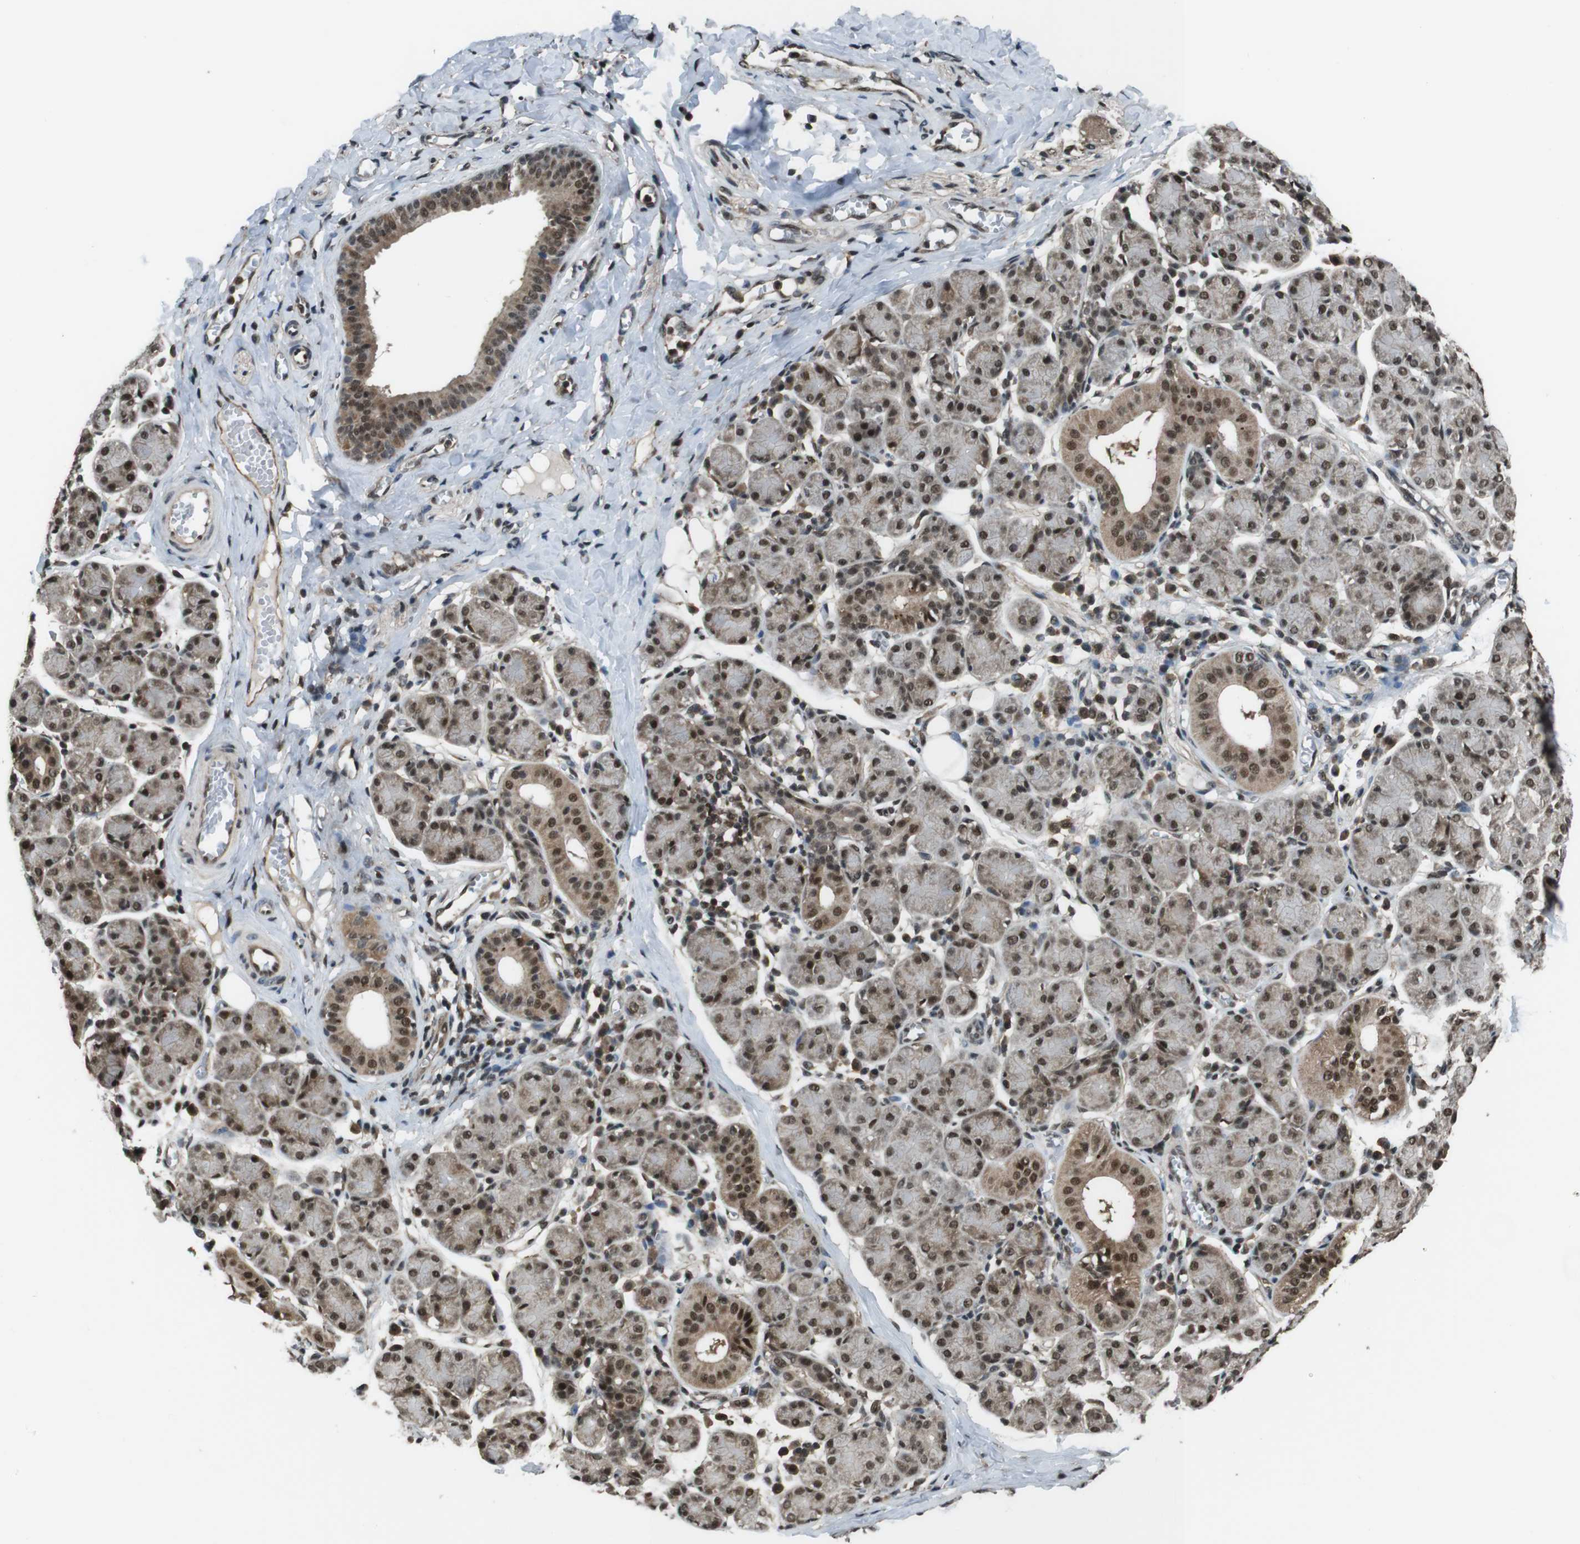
{"staining": {"intensity": "strong", "quantity": ">75%", "location": "cytoplasmic/membranous,nuclear"}, "tissue": "salivary gland", "cell_type": "Glandular cells", "image_type": "normal", "snomed": [{"axis": "morphology", "description": "Normal tissue, NOS"}, {"axis": "morphology", "description": "Inflammation, NOS"}, {"axis": "topography", "description": "Lymph node"}, {"axis": "topography", "description": "Salivary gland"}], "caption": "Strong cytoplasmic/membranous,nuclear positivity for a protein is appreciated in approximately >75% of glandular cells of benign salivary gland using immunohistochemistry (IHC).", "gene": "NR4A2", "patient": {"sex": "male", "age": 3}}